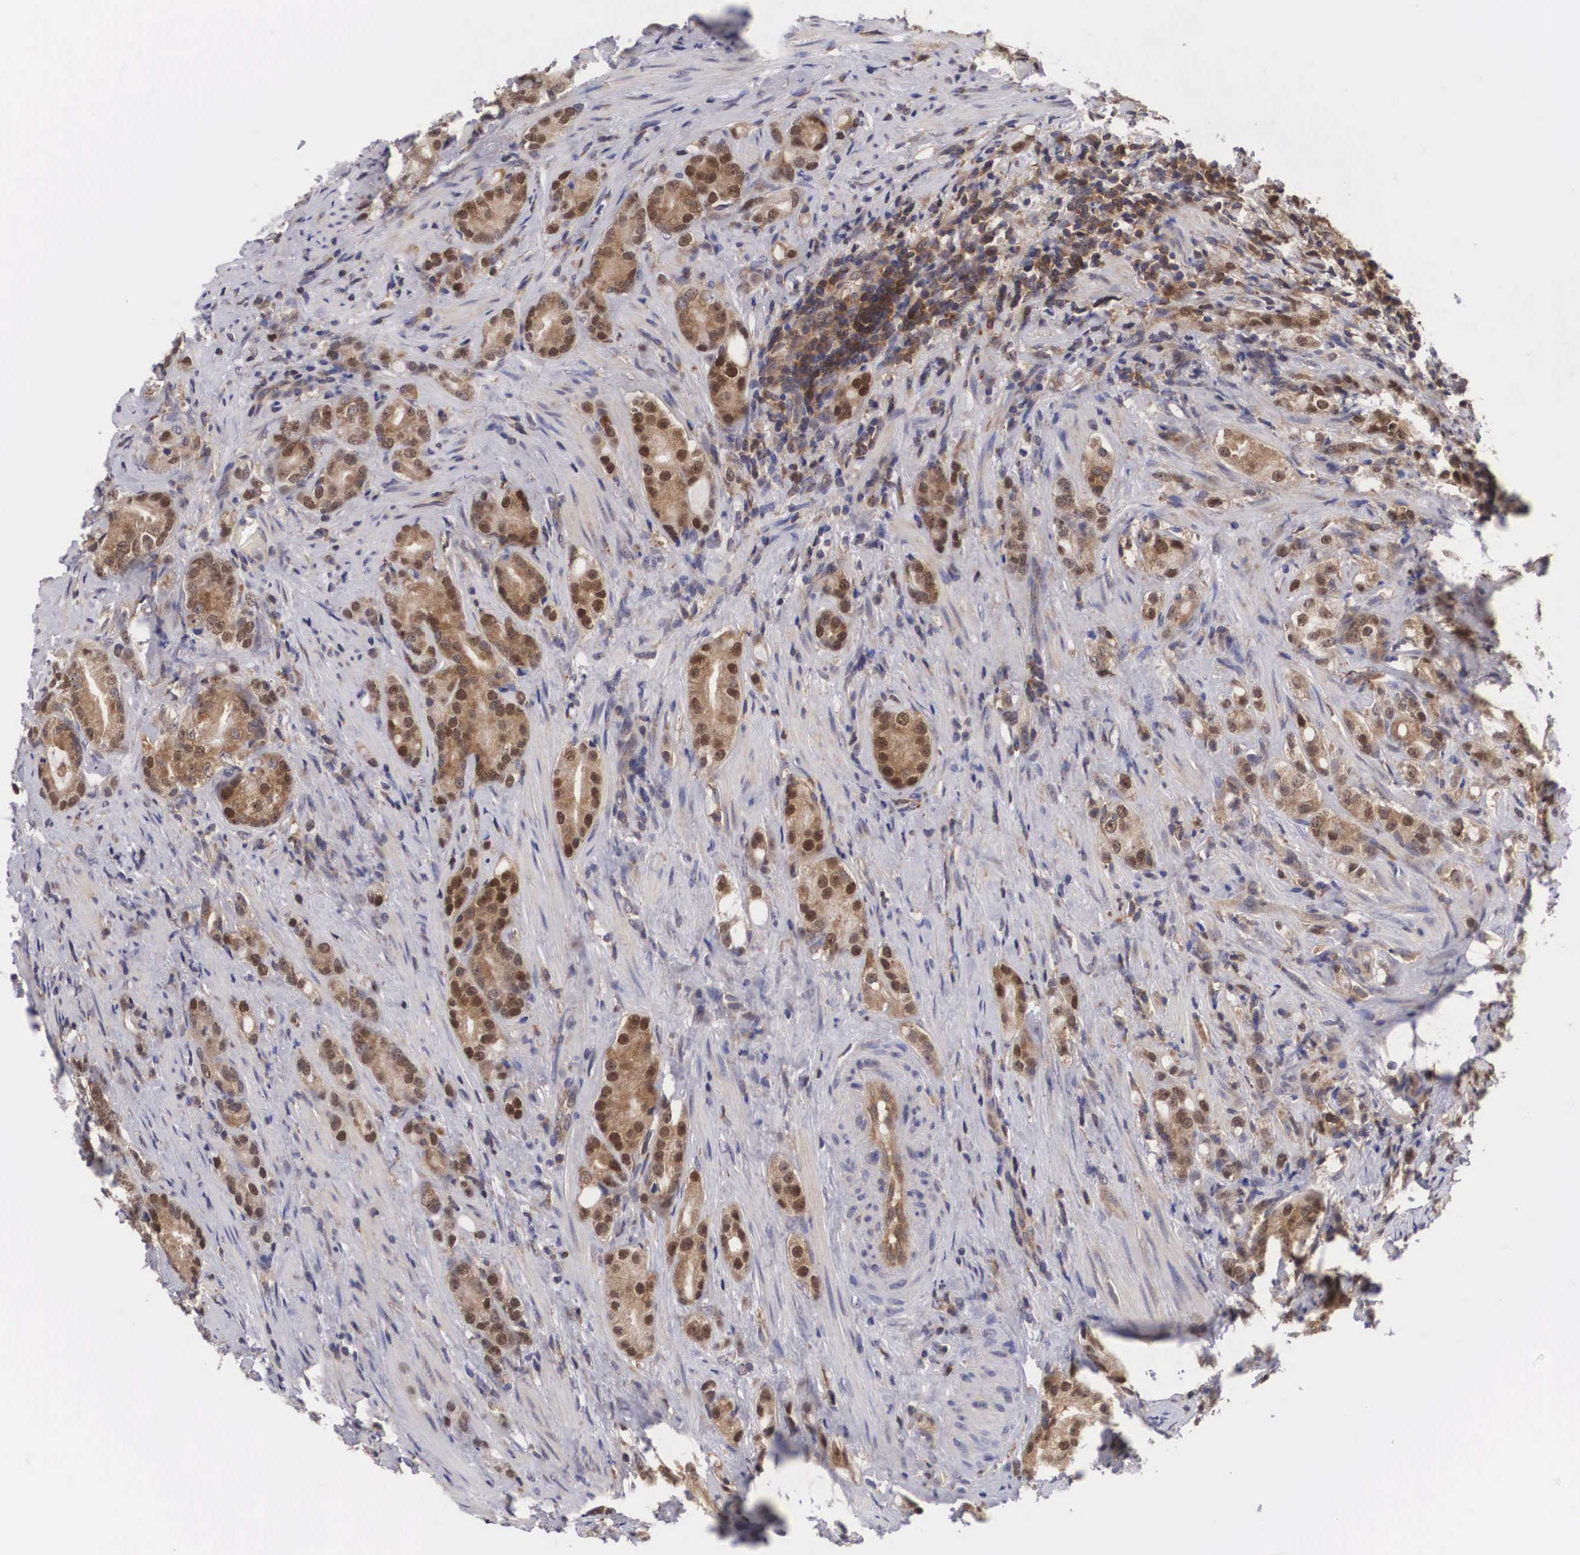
{"staining": {"intensity": "moderate", "quantity": ">75%", "location": "cytoplasmic/membranous,nuclear"}, "tissue": "prostate cancer", "cell_type": "Tumor cells", "image_type": "cancer", "snomed": [{"axis": "morphology", "description": "Adenocarcinoma, Medium grade"}, {"axis": "topography", "description": "Prostate"}], "caption": "Immunohistochemical staining of human prostate cancer demonstrates medium levels of moderate cytoplasmic/membranous and nuclear protein positivity in about >75% of tumor cells. (brown staining indicates protein expression, while blue staining denotes nuclei).", "gene": "ADSL", "patient": {"sex": "male", "age": 59}}